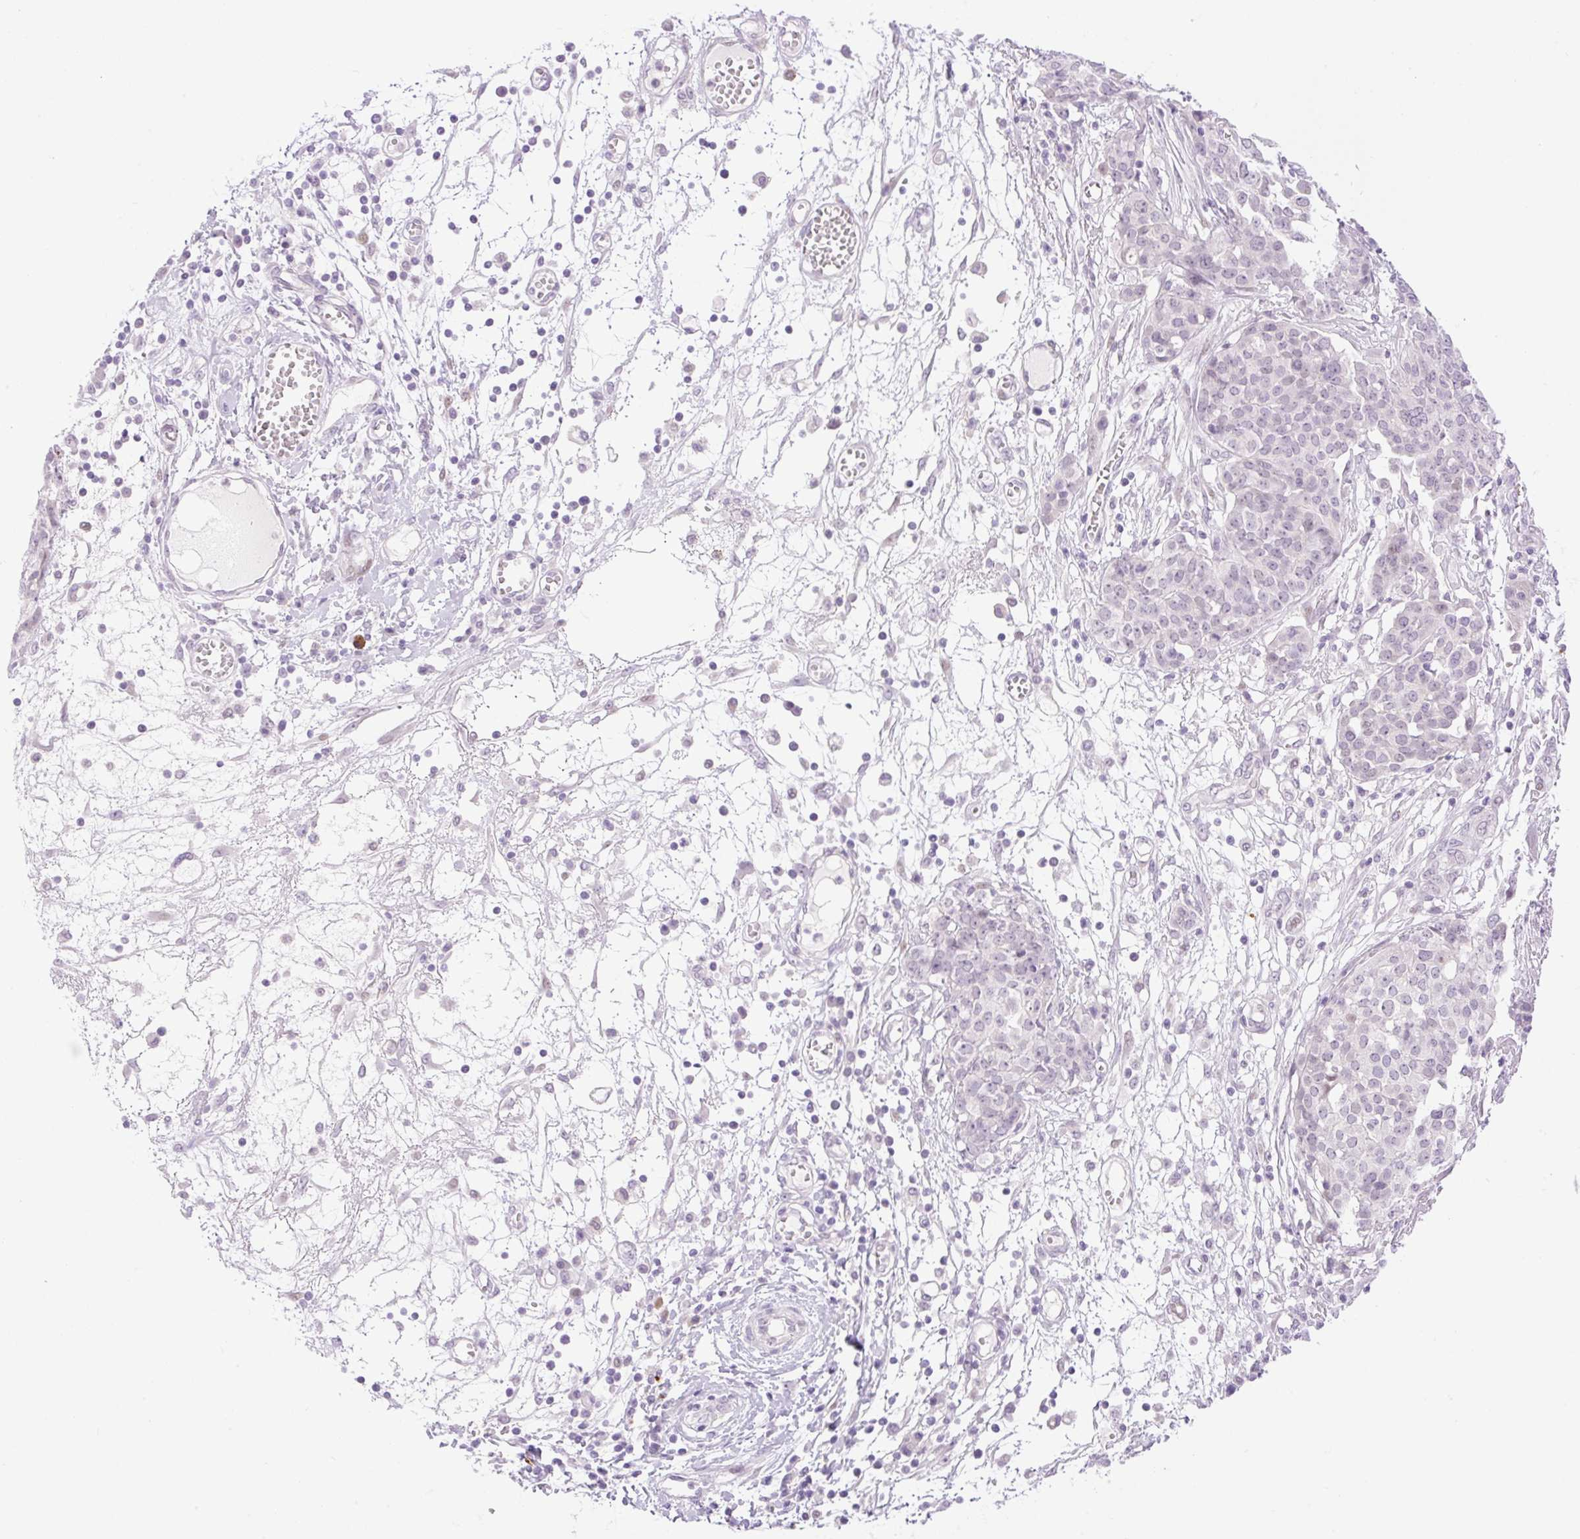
{"staining": {"intensity": "negative", "quantity": "none", "location": "none"}, "tissue": "ovarian cancer", "cell_type": "Tumor cells", "image_type": "cancer", "snomed": [{"axis": "morphology", "description": "Cystadenocarcinoma, serous, NOS"}, {"axis": "topography", "description": "Soft tissue"}, {"axis": "topography", "description": "Ovary"}], "caption": "High magnification brightfield microscopy of ovarian cancer (serous cystadenocarcinoma) stained with DAB (brown) and counterstained with hematoxylin (blue): tumor cells show no significant staining.", "gene": "SPRYD4", "patient": {"sex": "female", "age": 57}}